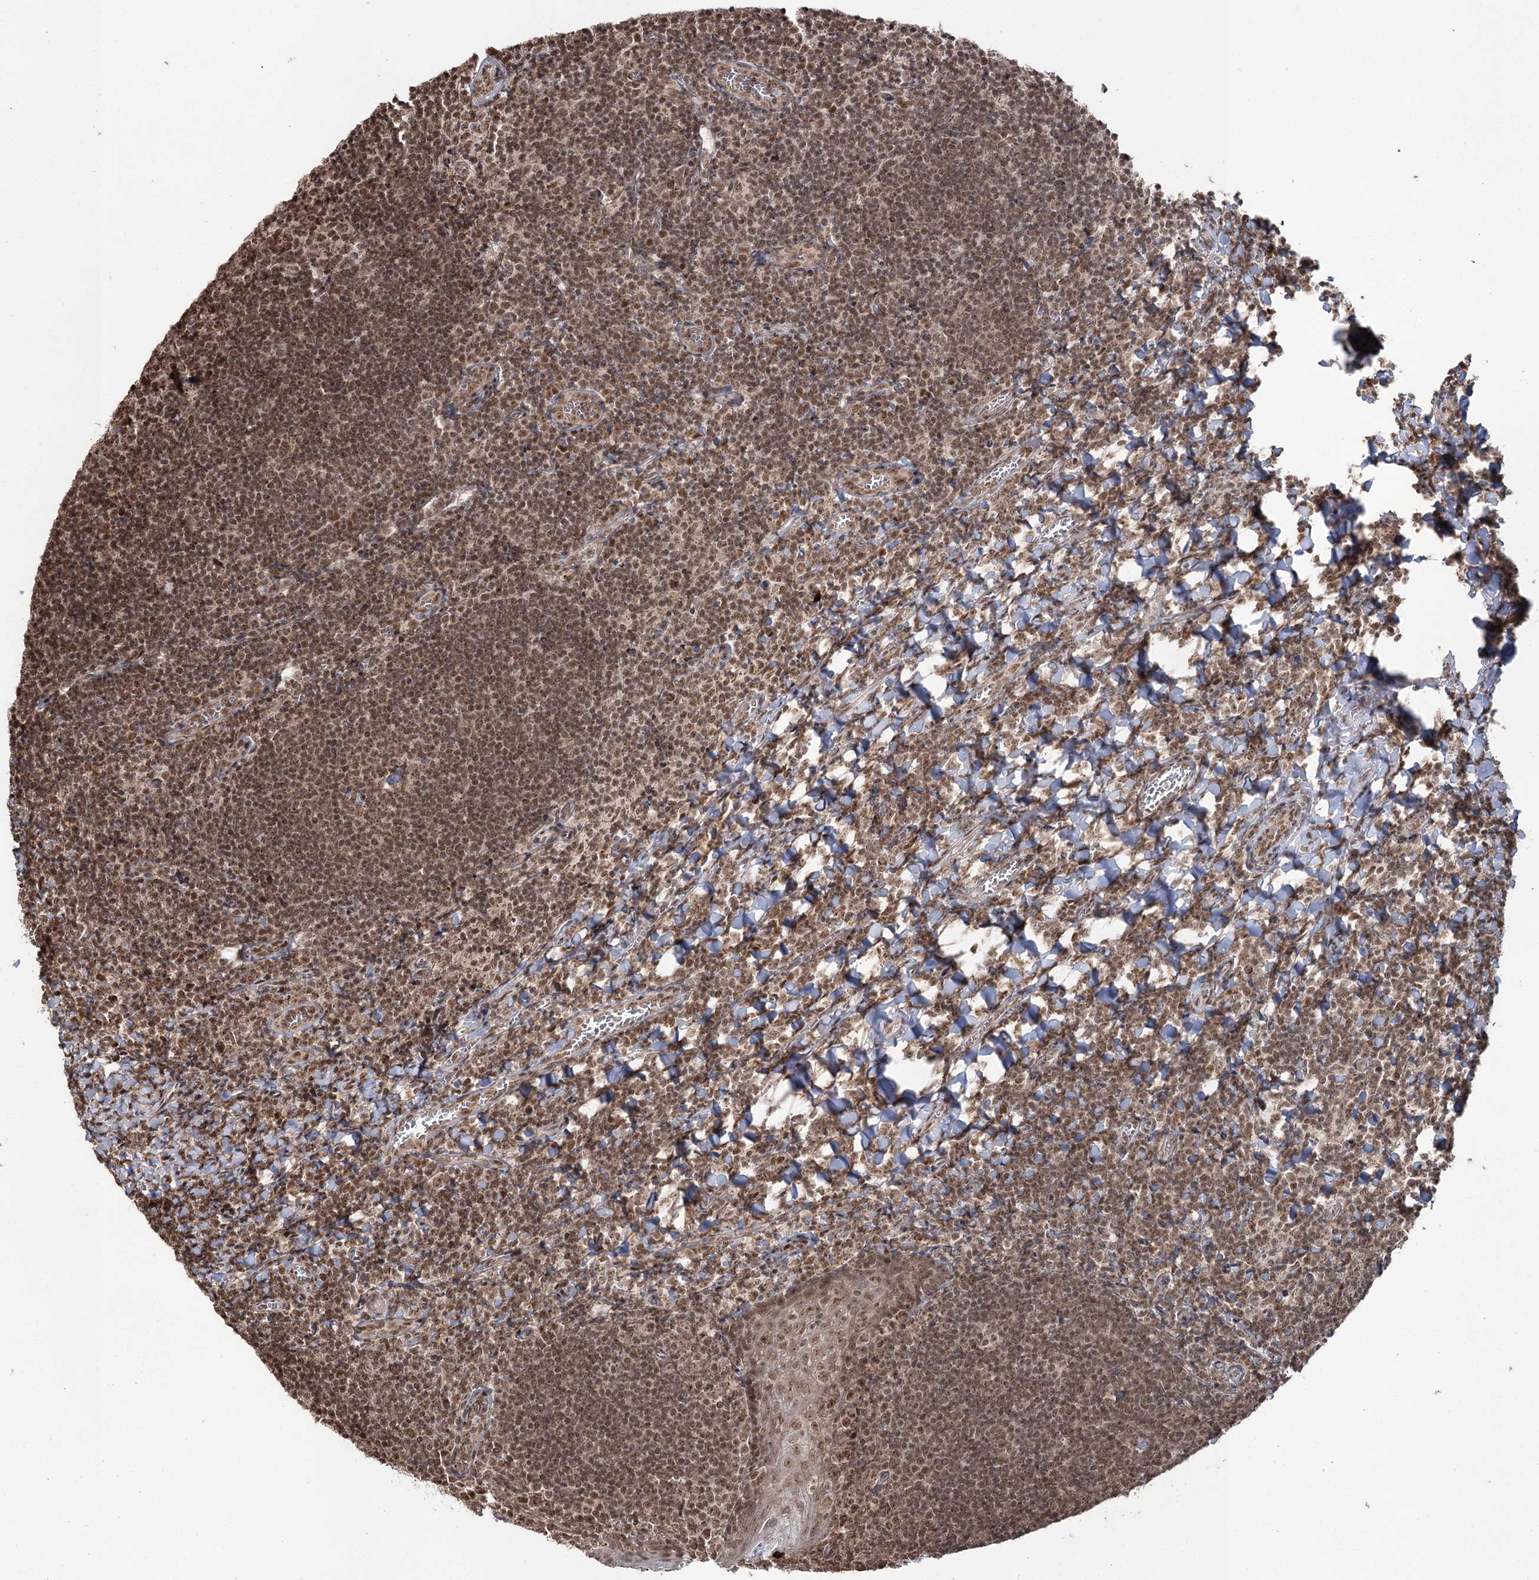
{"staining": {"intensity": "moderate", "quantity": ">75%", "location": "cytoplasmic/membranous,nuclear"}, "tissue": "tonsil", "cell_type": "Germinal center cells", "image_type": "normal", "snomed": [{"axis": "morphology", "description": "Normal tissue, NOS"}, {"axis": "topography", "description": "Tonsil"}], "caption": "Immunohistochemical staining of benign human tonsil reveals moderate cytoplasmic/membranous,nuclear protein positivity in about >75% of germinal center cells. Nuclei are stained in blue.", "gene": "PDHX", "patient": {"sex": "male", "age": 27}}